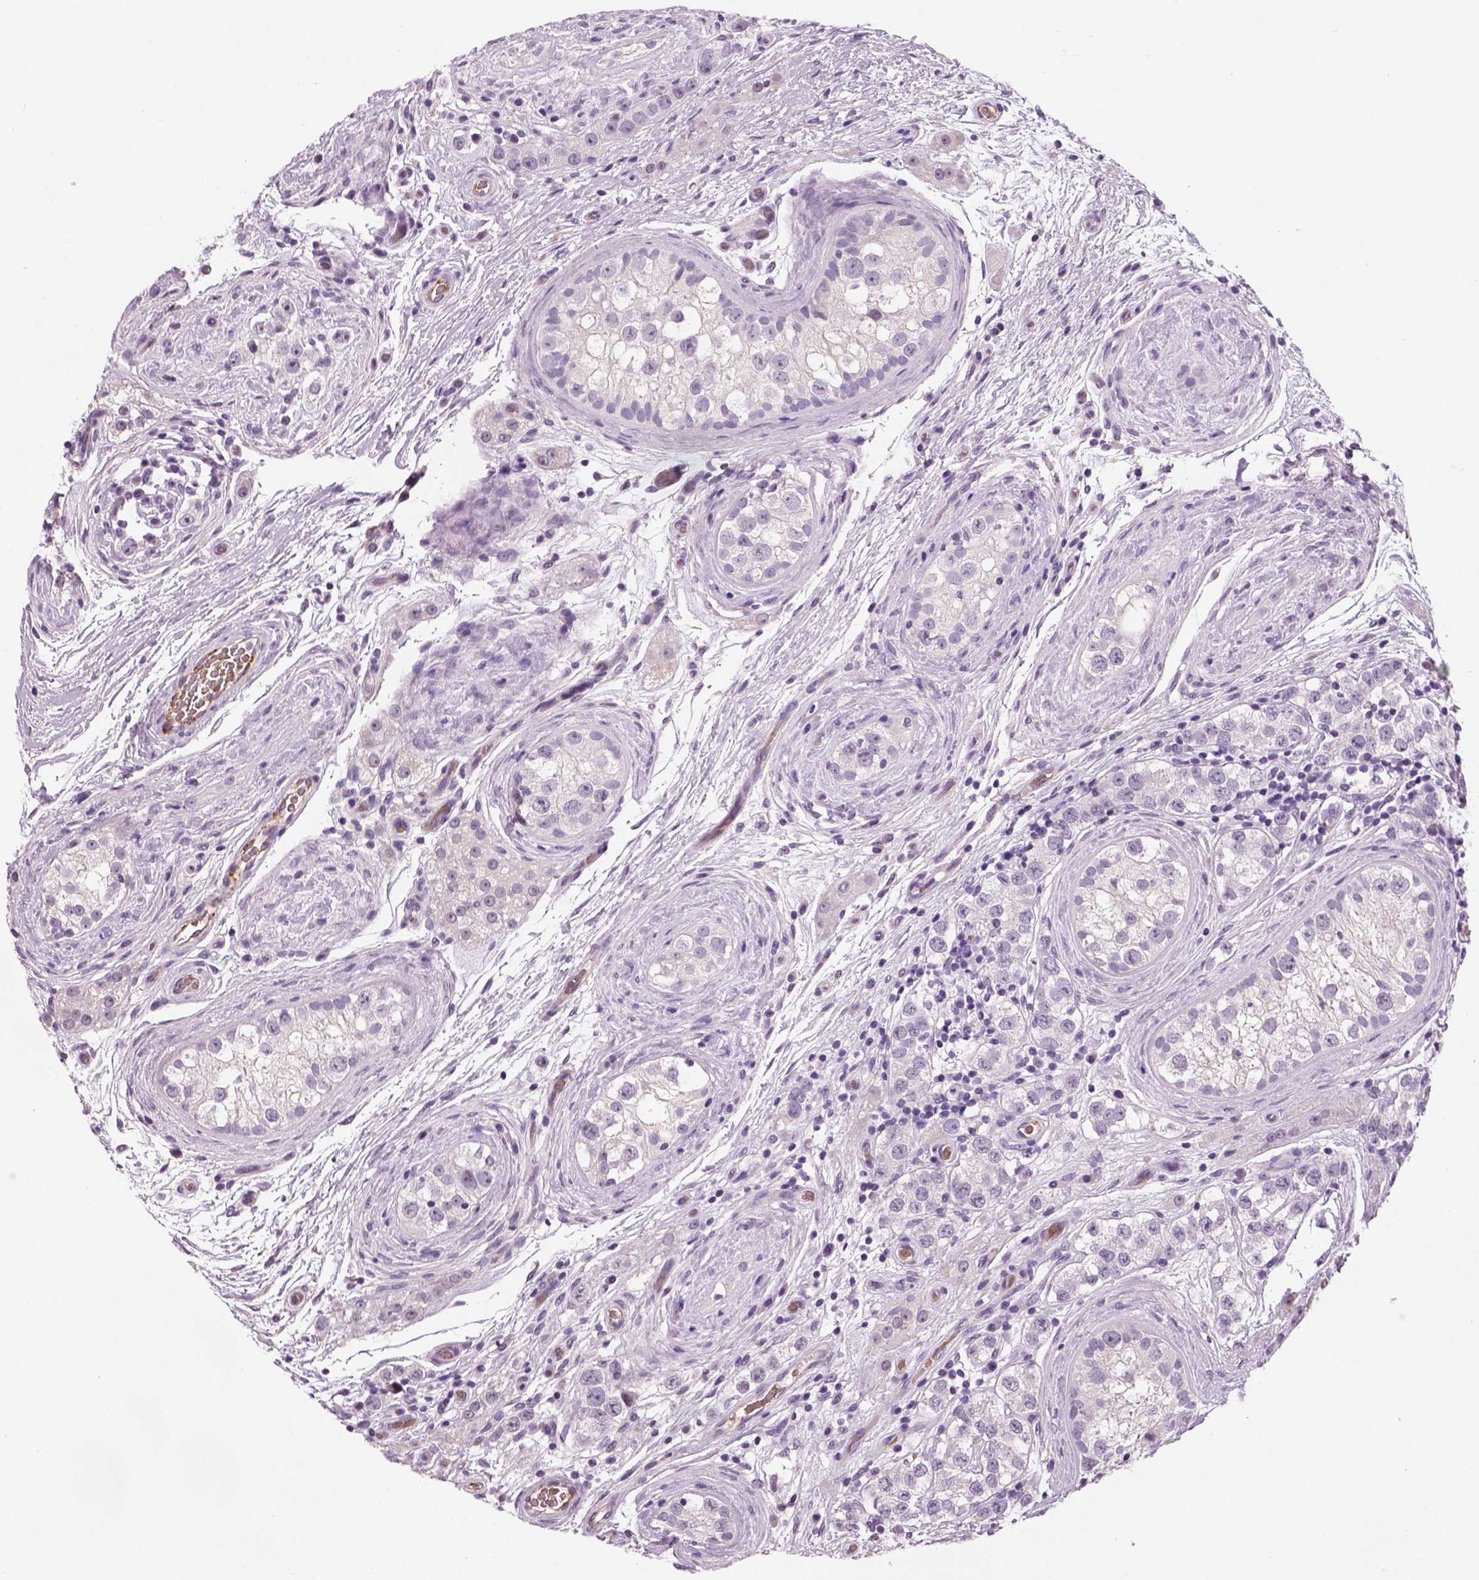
{"staining": {"intensity": "negative", "quantity": "none", "location": "none"}, "tissue": "testis cancer", "cell_type": "Tumor cells", "image_type": "cancer", "snomed": [{"axis": "morphology", "description": "Seminoma, NOS"}, {"axis": "topography", "description": "Testis"}], "caption": "Testis cancer (seminoma) was stained to show a protein in brown. There is no significant positivity in tumor cells. (DAB immunohistochemistry (IHC), high magnification).", "gene": "TSPAN7", "patient": {"sex": "male", "age": 34}}